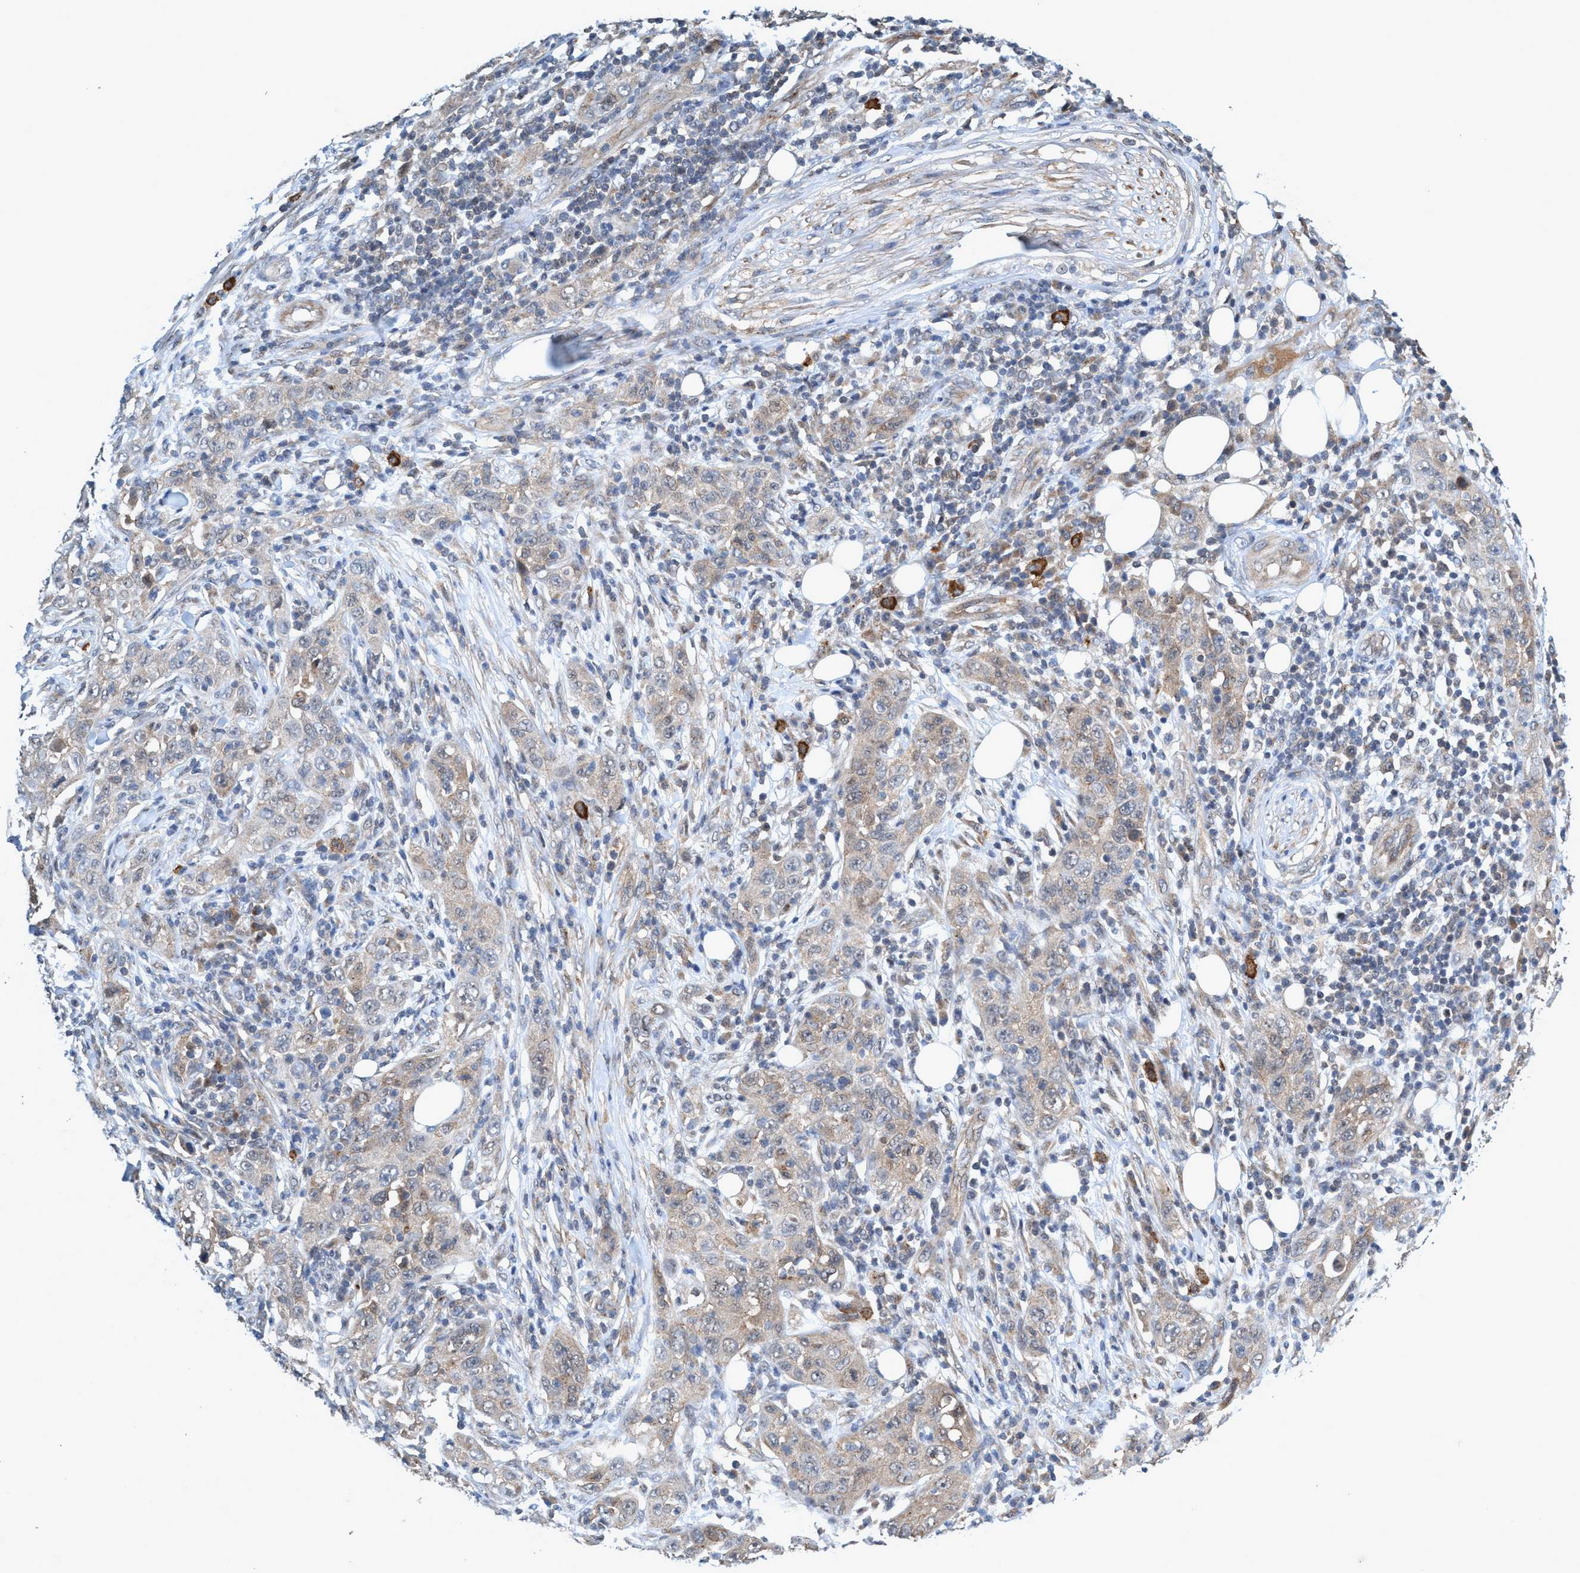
{"staining": {"intensity": "weak", "quantity": "25%-75%", "location": "cytoplasmic/membranous"}, "tissue": "skin cancer", "cell_type": "Tumor cells", "image_type": "cancer", "snomed": [{"axis": "morphology", "description": "Squamous cell carcinoma, NOS"}, {"axis": "topography", "description": "Skin"}], "caption": "A micrograph showing weak cytoplasmic/membranous staining in about 25%-75% of tumor cells in skin cancer (squamous cell carcinoma), as visualized by brown immunohistochemical staining.", "gene": "TRIM65", "patient": {"sex": "female", "age": 88}}